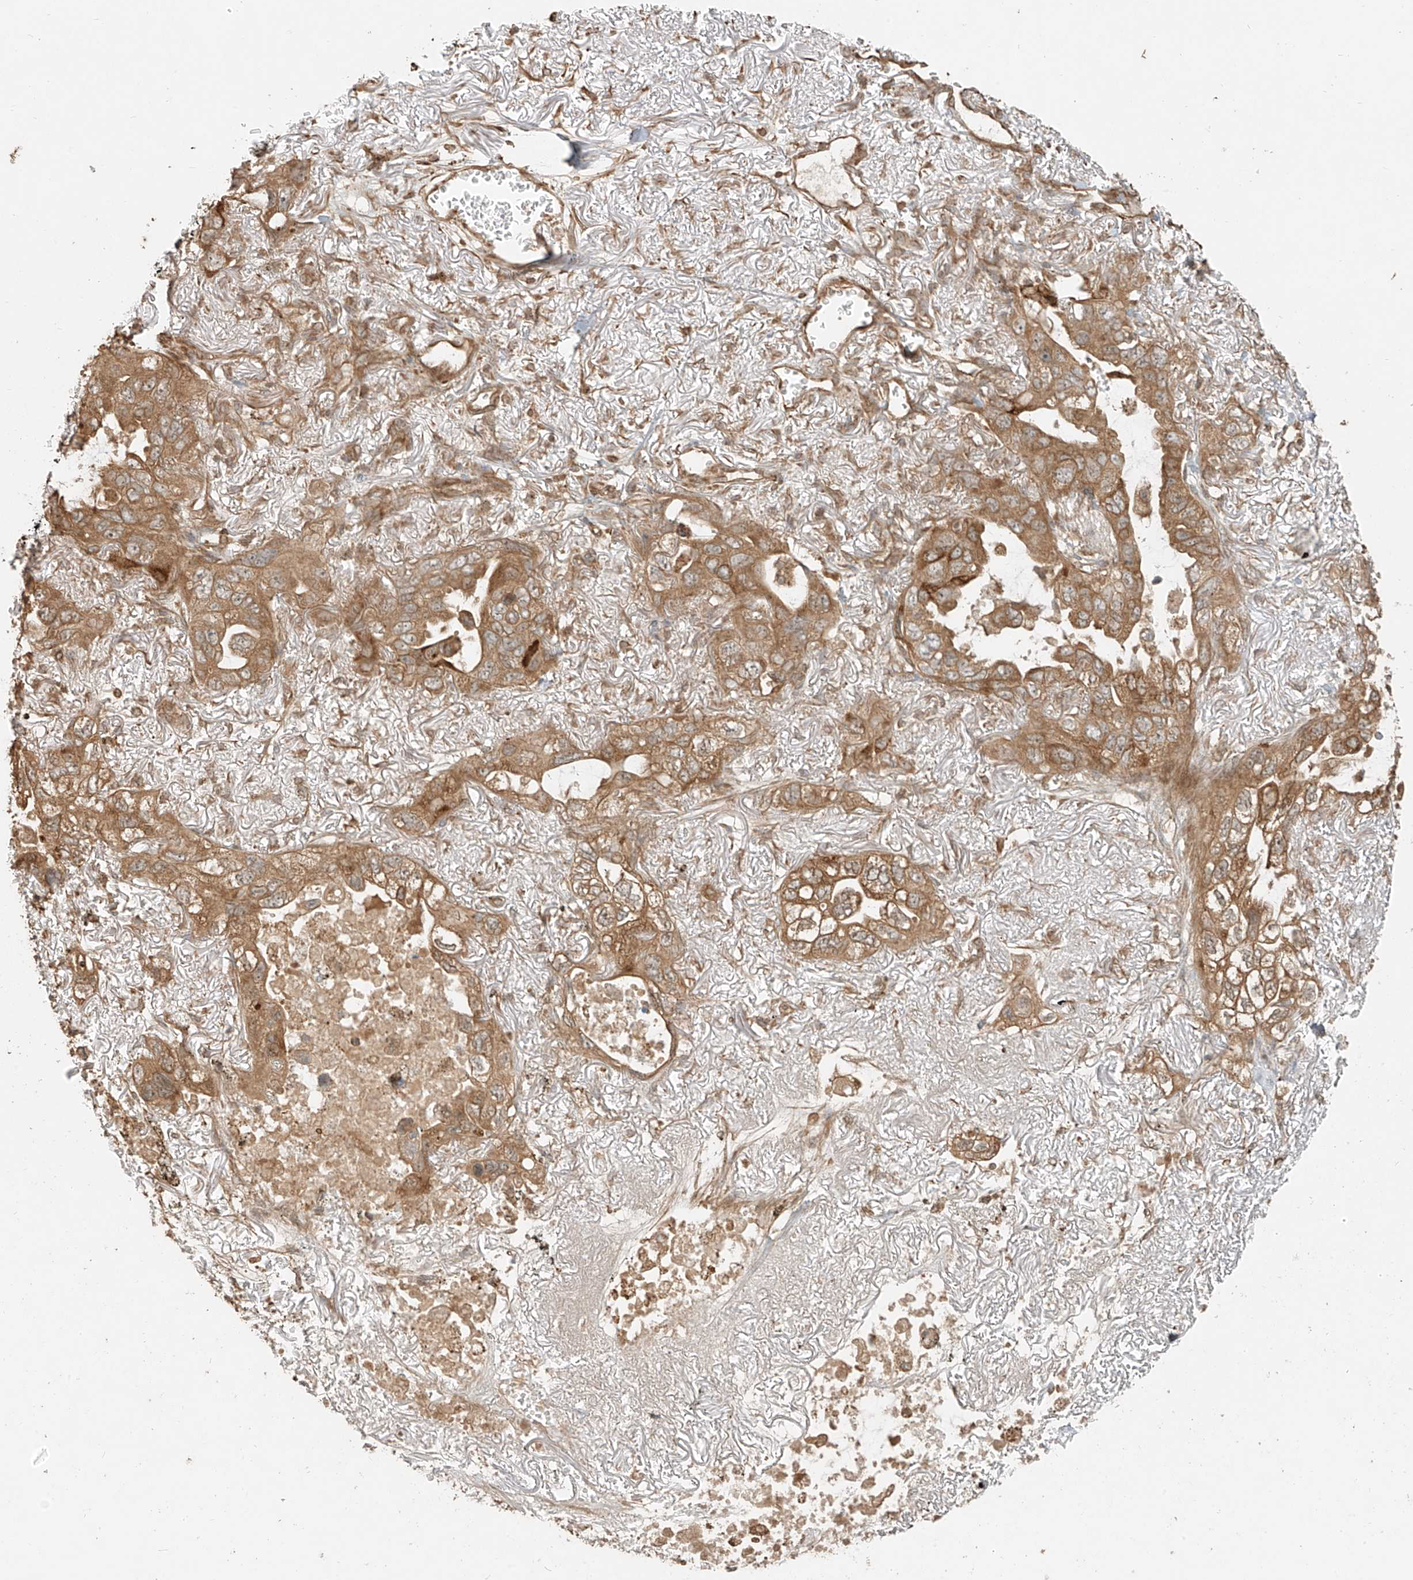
{"staining": {"intensity": "moderate", "quantity": ">75%", "location": "cytoplasmic/membranous"}, "tissue": "lung cancer", "cell_type": "Tumor cells", "image_type": "cancer", "snomed": [{"axis": "morphology", "description": "Squamous cell carcinoma, NOS"}, {"axis": "topography", "description": "Lung"}], "caption": "There is medium levels of moderate cytoplasmic/membranous expression in tumor cells of lung cancer, as demonstrated by immunohistochemical staining (brown color).", "gene": "ANKZF1", "patient": {"sex": "female", "age": 73}}